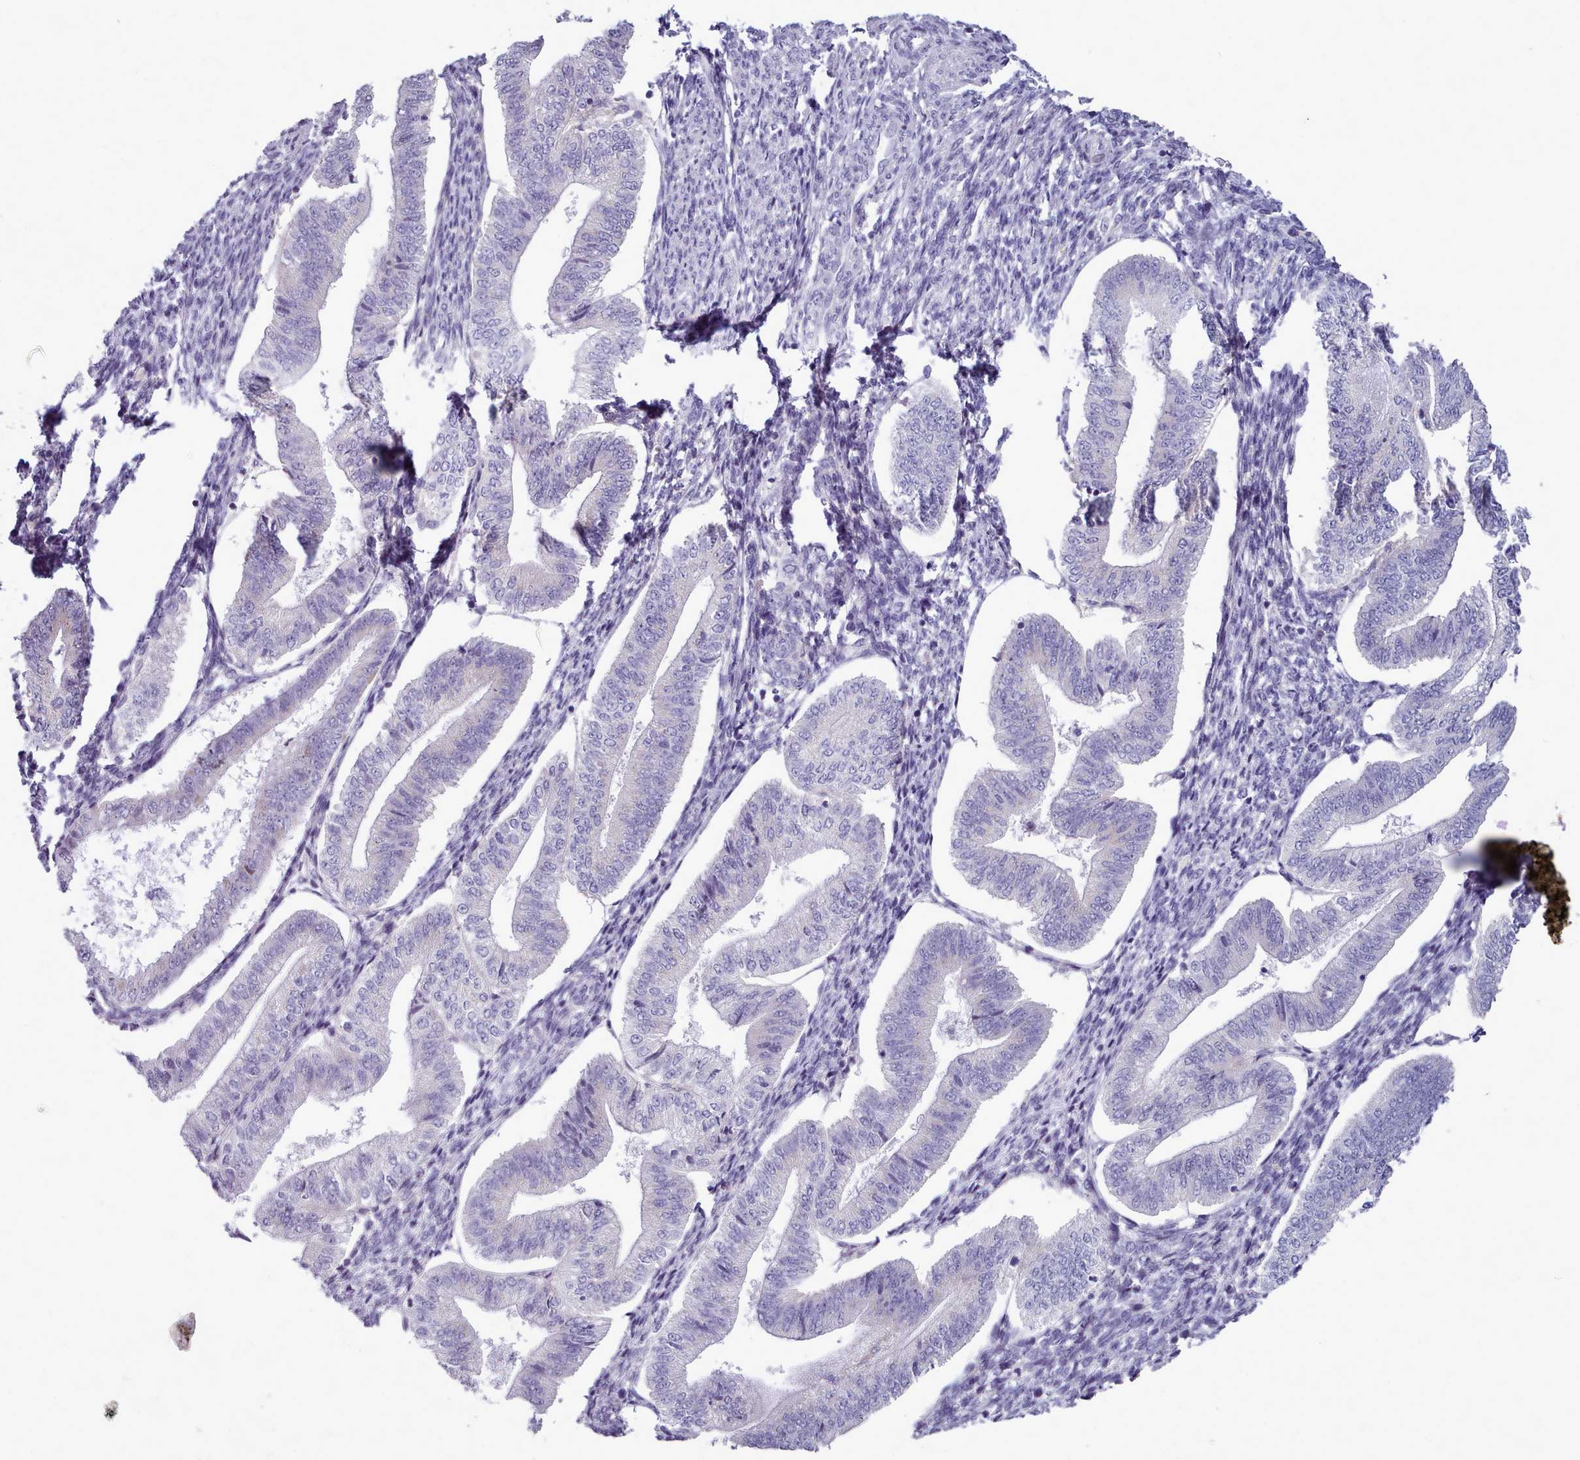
{"staining": {"intensity": "negative", "quantity": "none", "location": "none"}, "tissue": "endometrium", "cell_type": "Cells in endometrial stroma", "image_type": "normal", "snomed": [{"axis": "morphology", "description": "Normal tissue, NOS"}, {"axis": "topography", "description": "Endometrium"}], "caption": "Cells in endometrial stroma are negative for protein expression in normal human endometrium.", "gene": "MYRFL", "patient": {"sex": "female", "age": 34}}